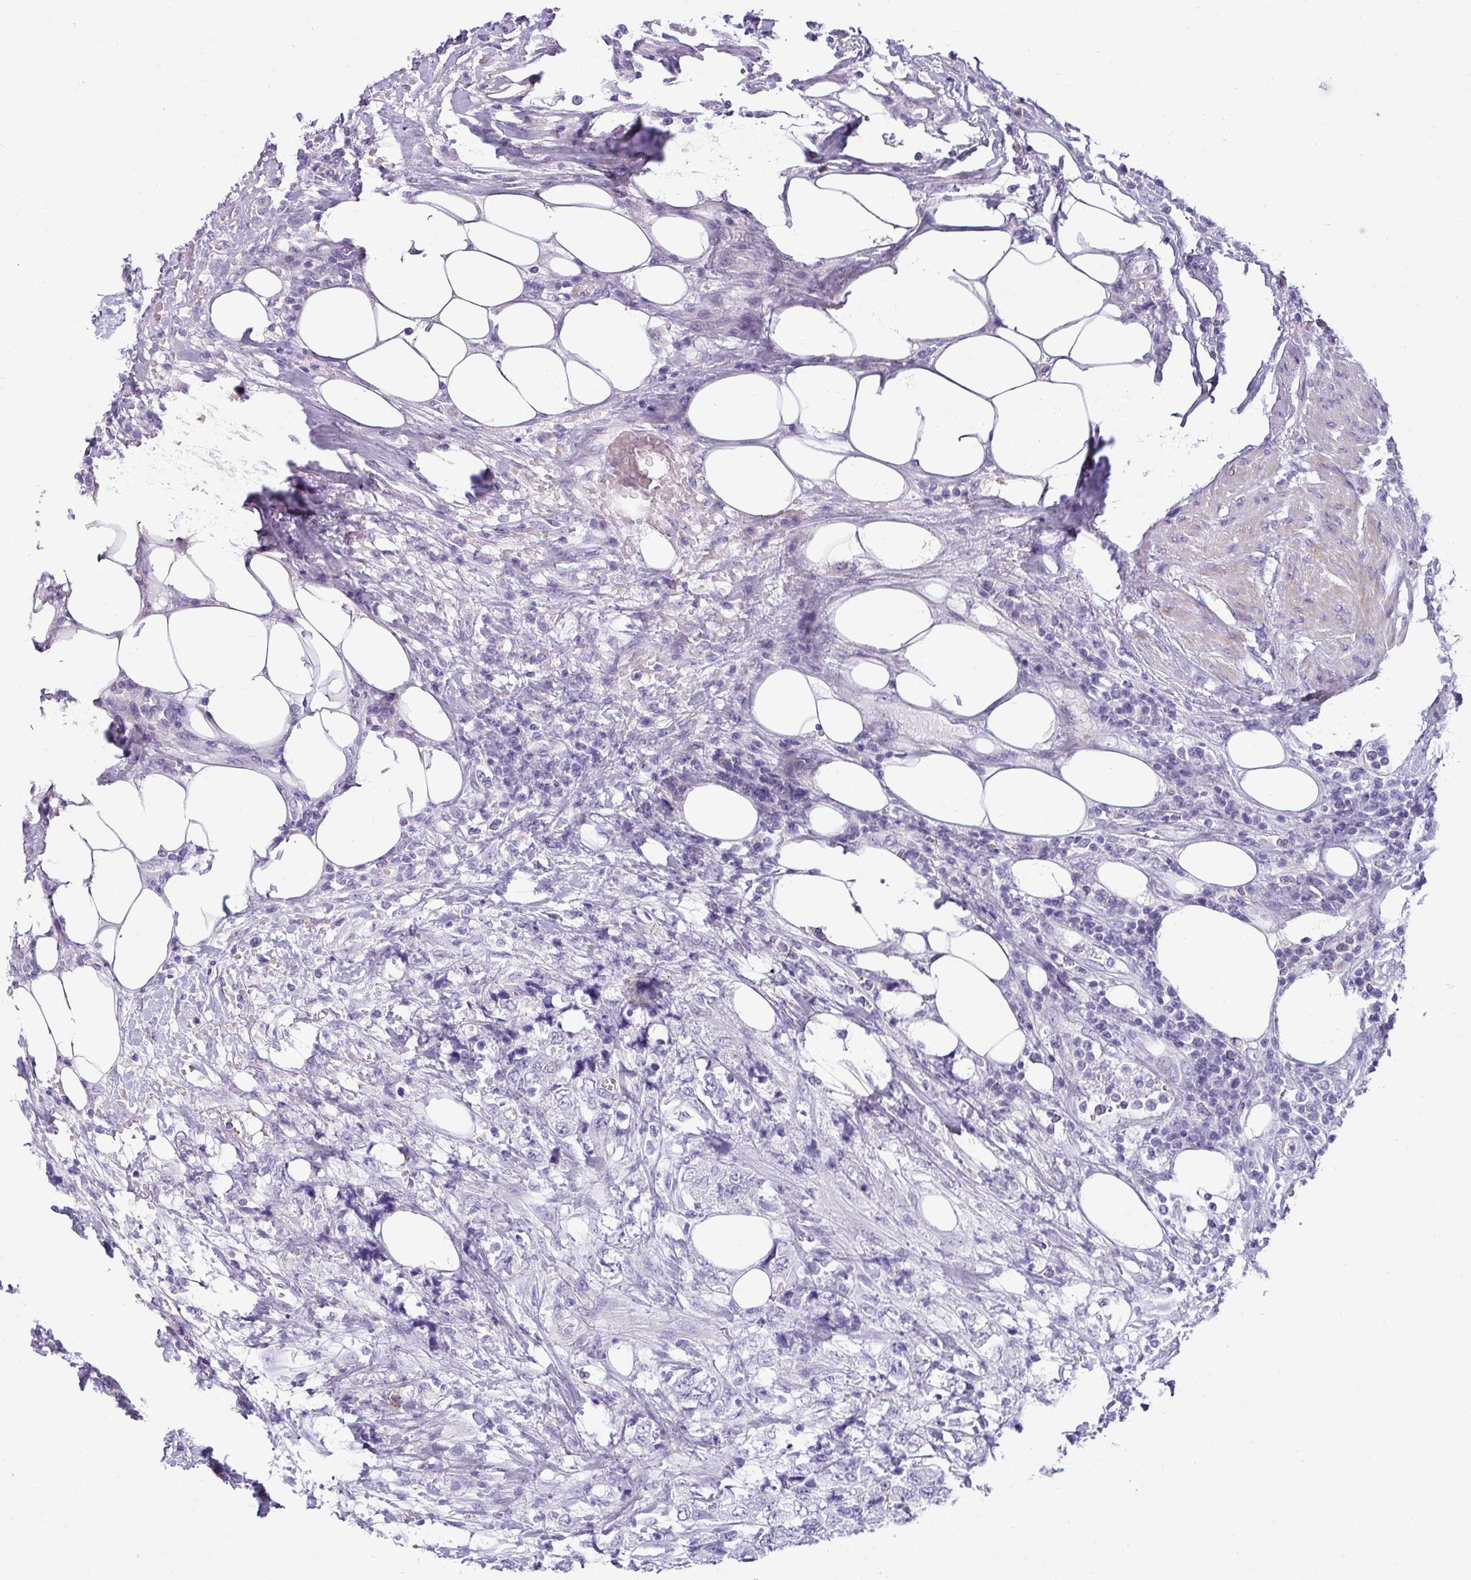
{"staining": {"intensity": "negative", "quantity": "none", "location": "none"}, "tissue": "urothelial cancer", "cell_type": "Tumor cells", "image_type": "cancer", "snomed": [{"axis": "morphology", "description": "Urothelial carcinoma, High grade"}, {"axis": "topography", "description": "Urinary bladder"}], "caption": "Immunohistochemical staining of urothelial carcinoma (high-grade) exhibits no significant expression in tumor cells. Nuclei are stained in blue.", "gene": "VCX2", "patient": {"sex": "female", "age": 78}}